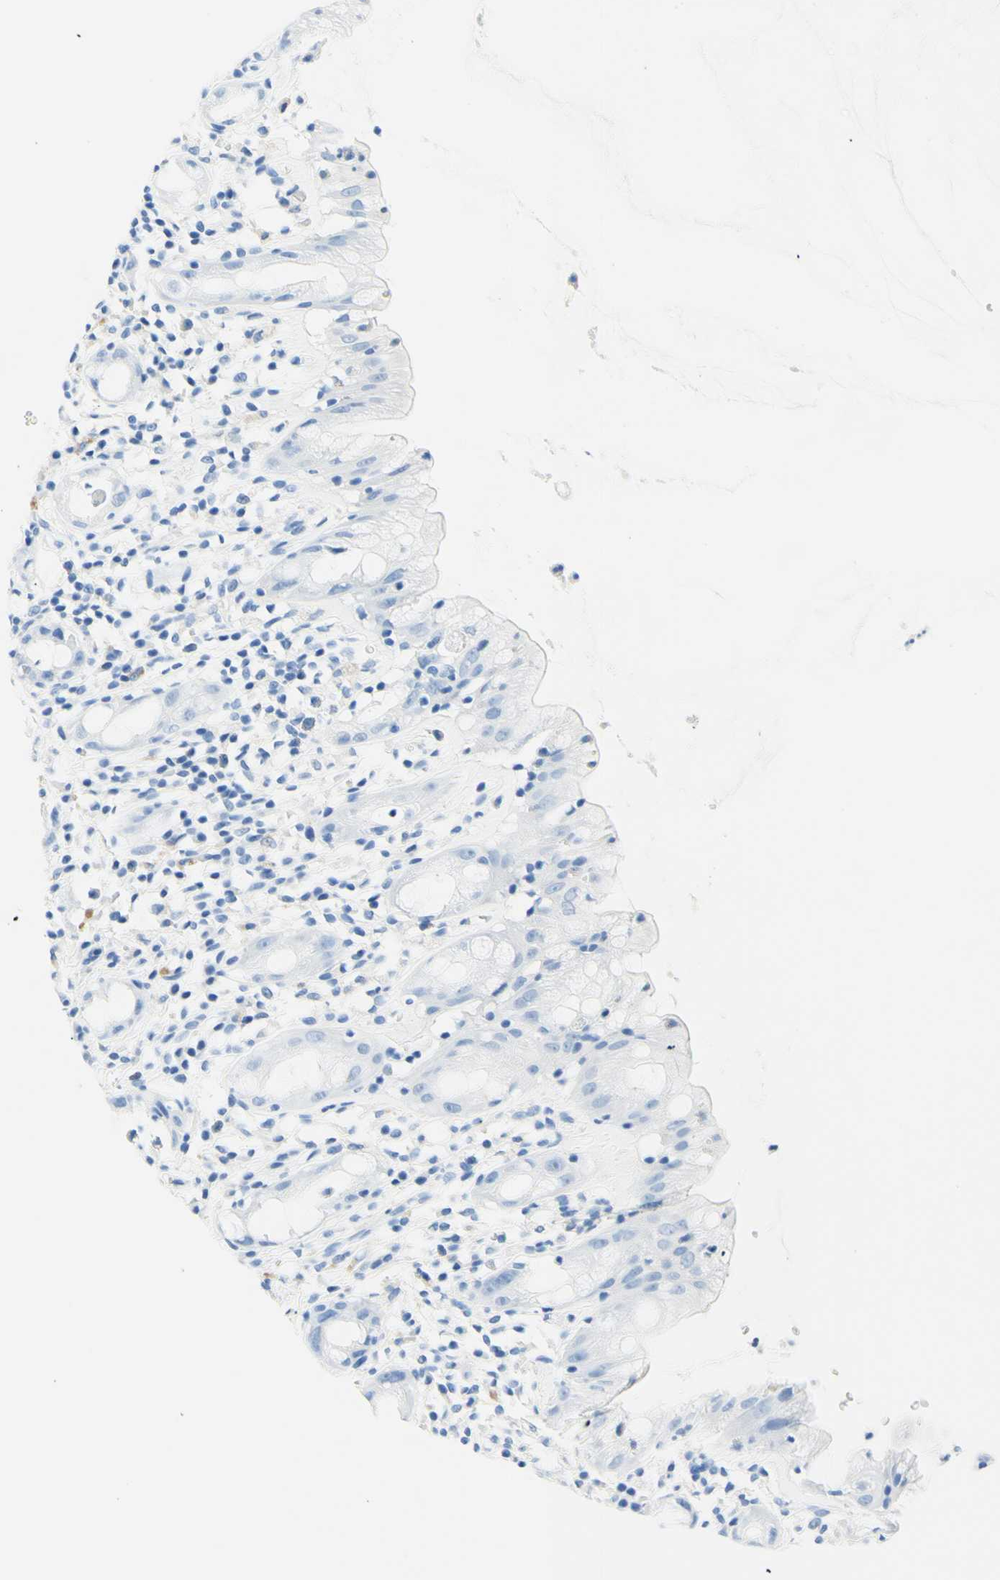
{"staining": {"intensity": "negative", "quantity": "none", "location": "none"}, "tissue": "rectum", "cell_type": "Glandular cells", "image_type": "normal", "snomed": [{"axis": "morphology", "description": "Normal tissue, NOS"}, {"axis": "topography", "description": "Rectum"}], "caption": "Glandular cells show no significant staining in unremarkable rectum. The staining is performed using DAB (3,3'-diaminobenzidine) brown chromogen with nuclei counter-stained in using hematoxylin.", "gene": "MYH2", "patient": {"sex": "male", "age": 44}}